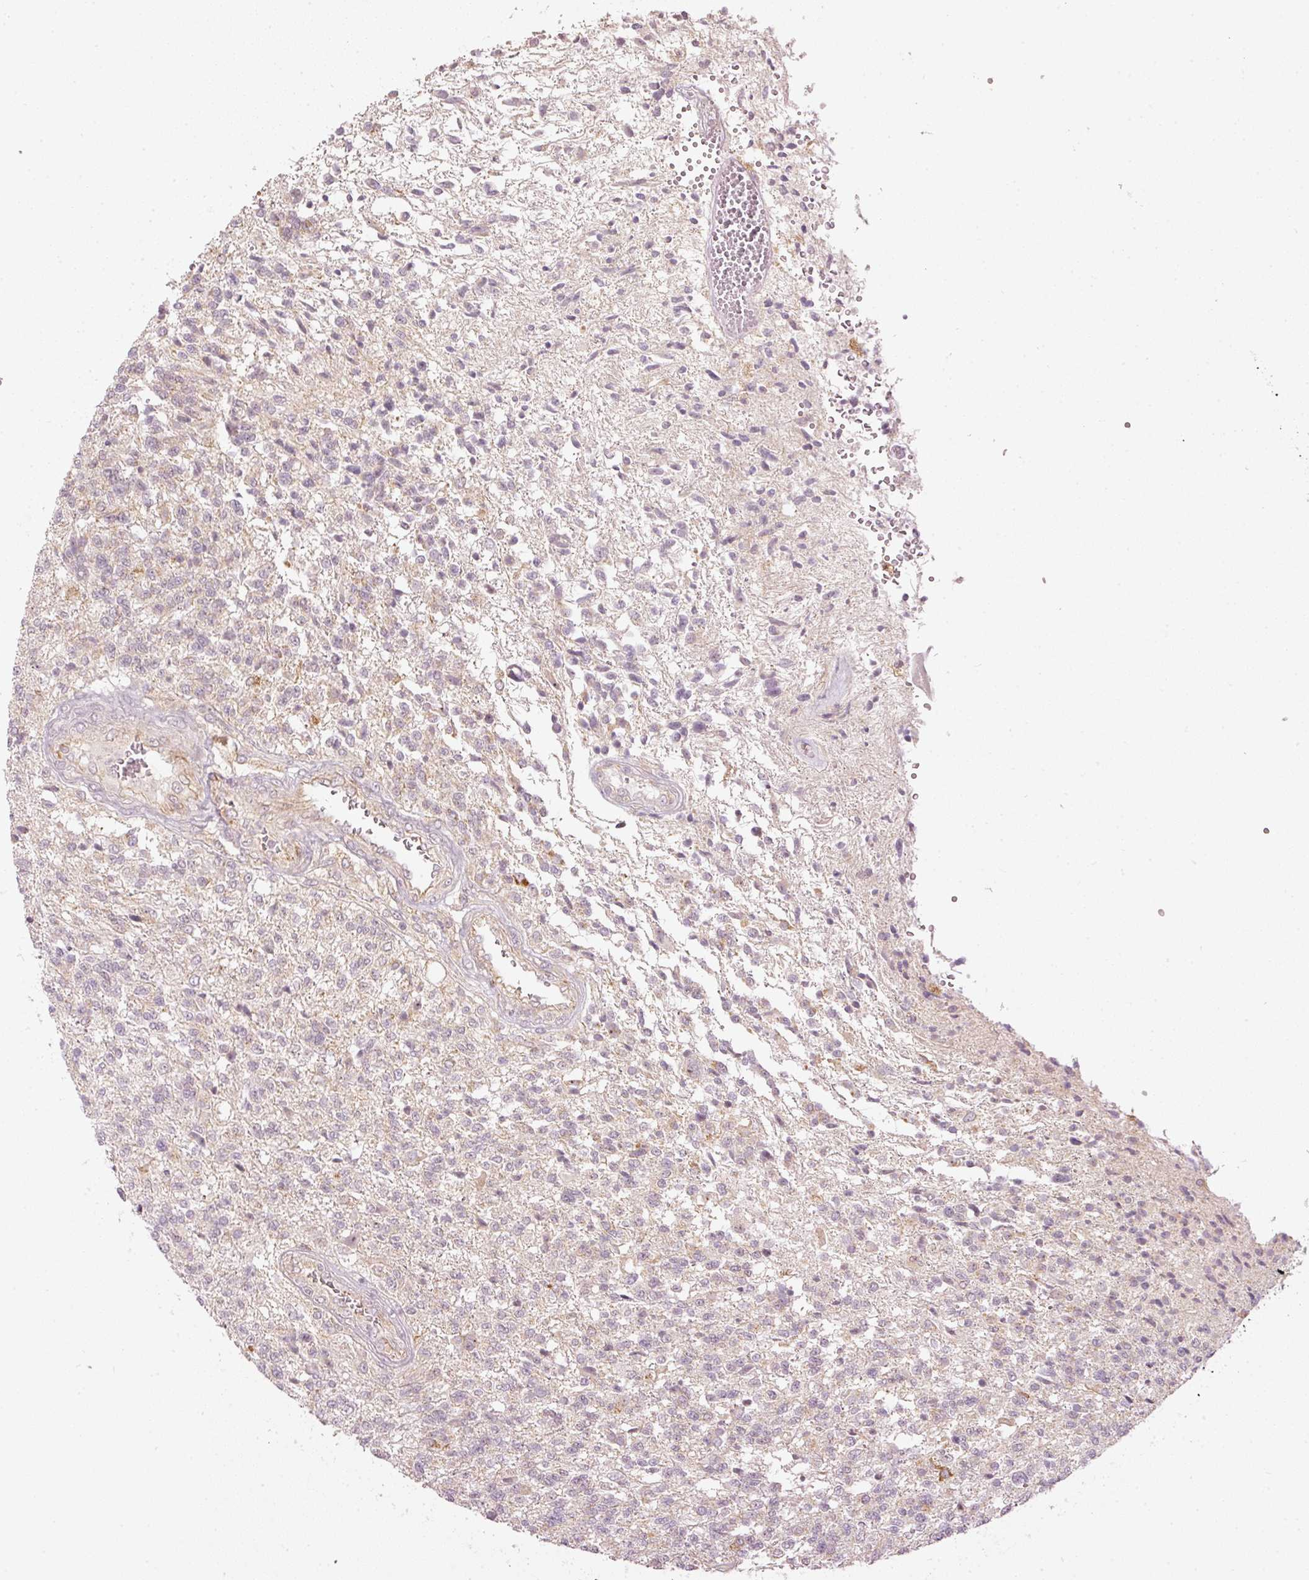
{"staining": {"intensity": "weak", "quantity": "<25%", "location": "cytoplasmic/membranous"}, "tissue": "glioma", "cell_type": "Tumor cells", "image_type": "cancer", "snomed": [{"axis": "morphology", "description": "Glioma, malignant, High grade"}, {"axis": "topography", "description": "Brain"}], "caption": "Tumor cells are negative for protein expression in human malignant high-grade glioma.", "gene": "CDC20B", "patient": {"sex": "male", "age": 56}}